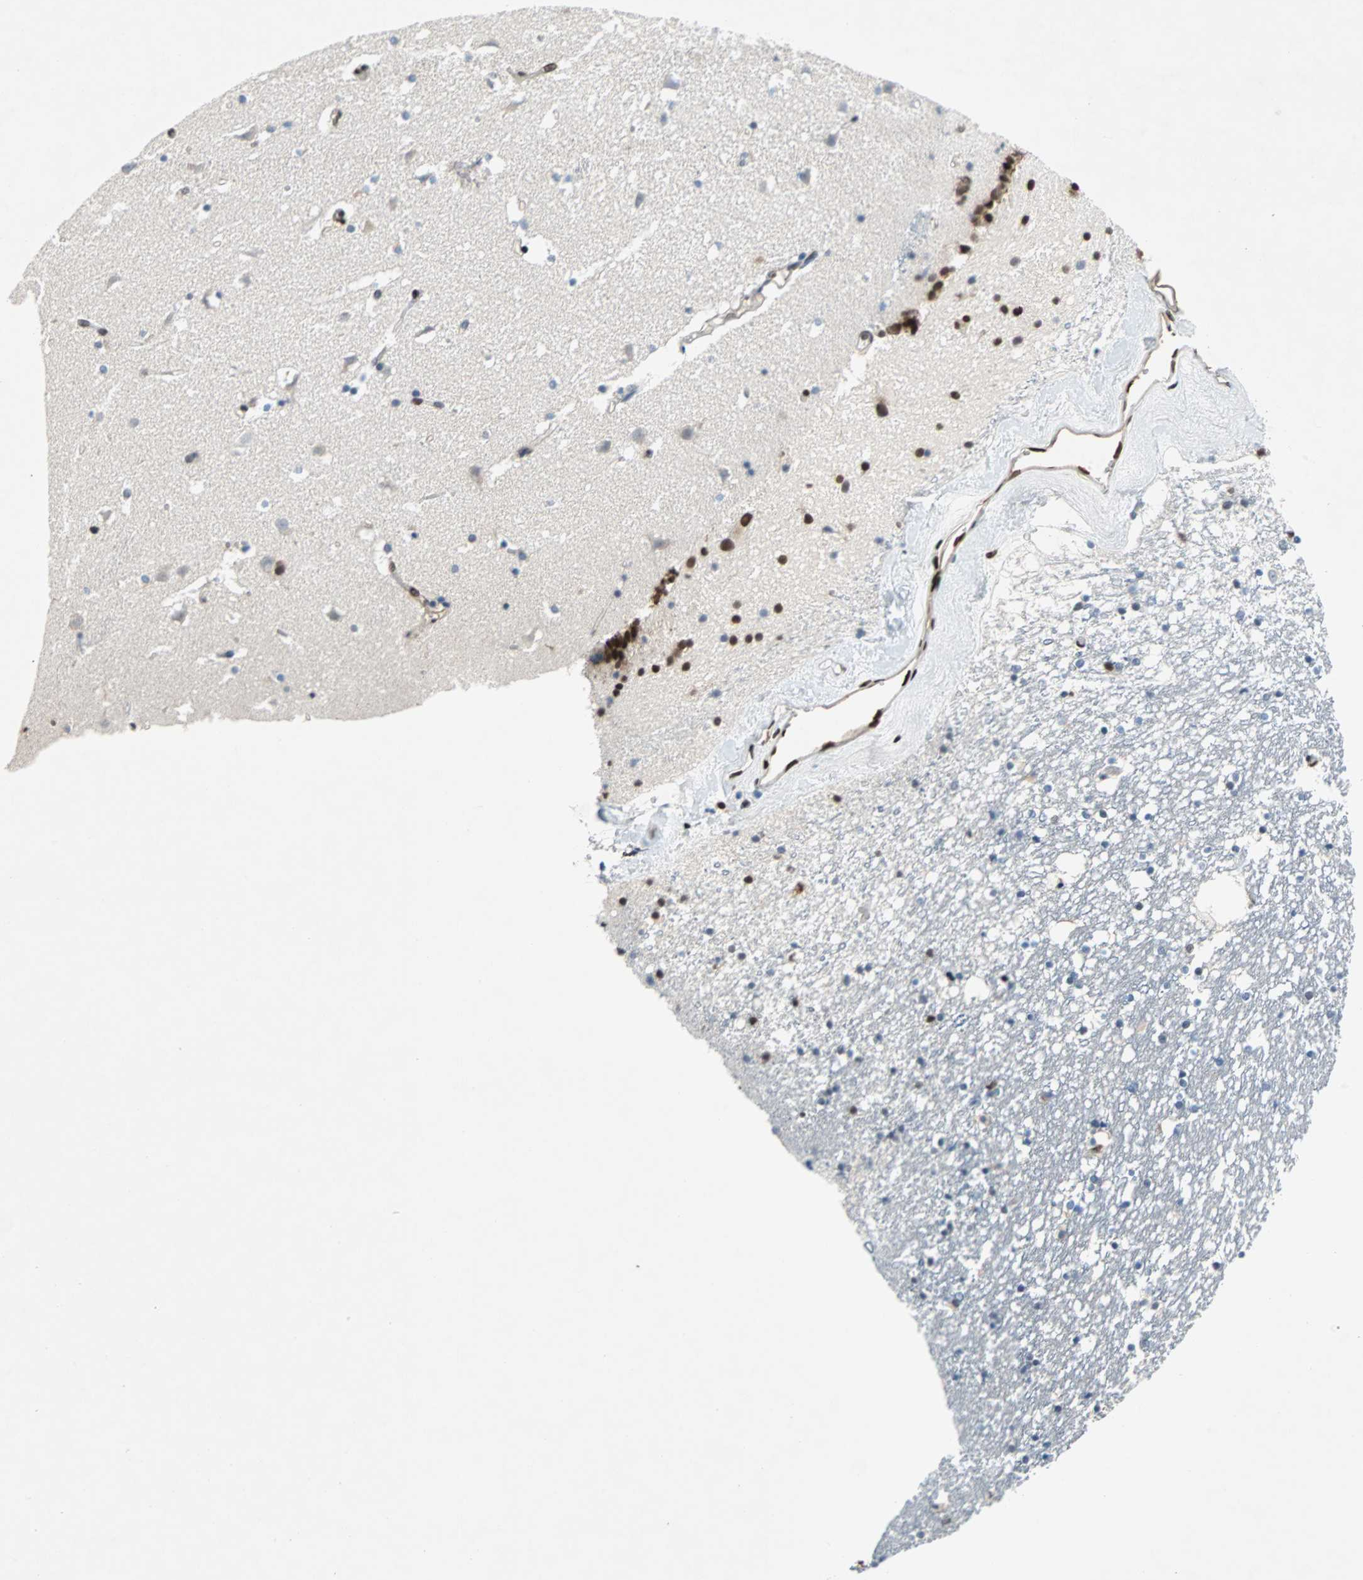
{"staining": {"intensity": "moderate", "quantity": "25%-75%", "location": "cytoplasmic/membranous,nuclear"}, "tissue": "caudate", "cell_type": "Glial cells", "image_type": "normal", "snomed": [{"axis": "morphology", "description": "Normal tissue, NOS"}, {"axis": "topography", "description": "Lateral ventricle wall"}], "caption": "Immunohistochemistry micrograph of unremarkable caudate stained for a protein (brown), which shows medium levels of moderate cytoplasmic/membranous,nuclear positivity in about 25%-75% of glial cells.", "gene": "WWTR1", "patient": {"sex": "male", "age": 45}}